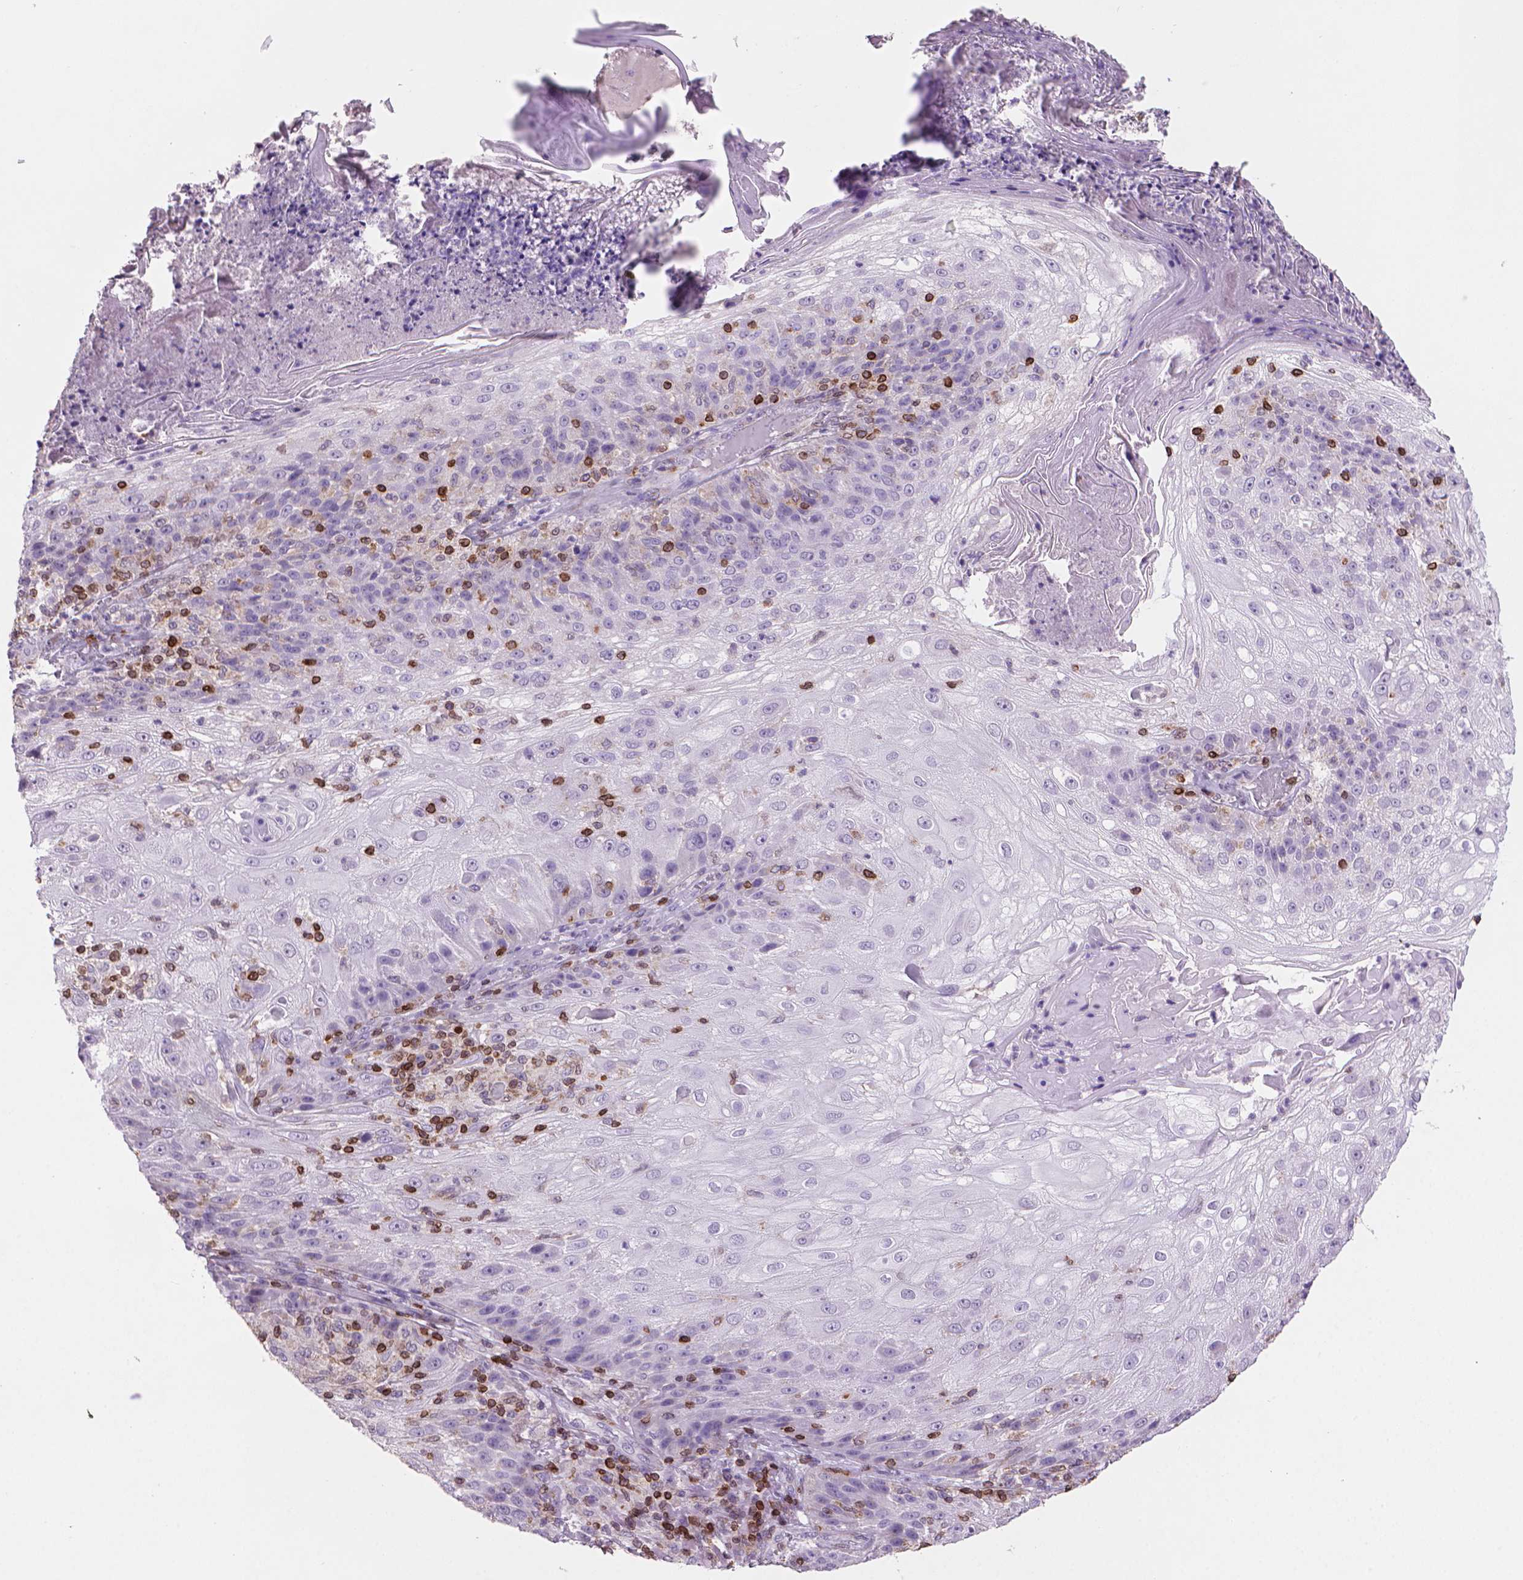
{"staining": {"intensity": "negative", "quantity": "none", "location": "none"}, "tissue": "skin cancer", "cell_type": "Tumor cells", "image_type": "cancer", "snomed": [{"axis": "morphology", "description": "Normal tissue, NOS"}, {"axis": "morphology", "description": "Squamous cell carcinoma, NOS"}, {"axis": "topography", "description": "Skin"}], "caption": "The photomicrograph displays no significant positivity in tumor cells of skin cancer (squamous cell carcinoma).", "gene": "BCL2", "patient": {"sex": "female", "age": 83}}